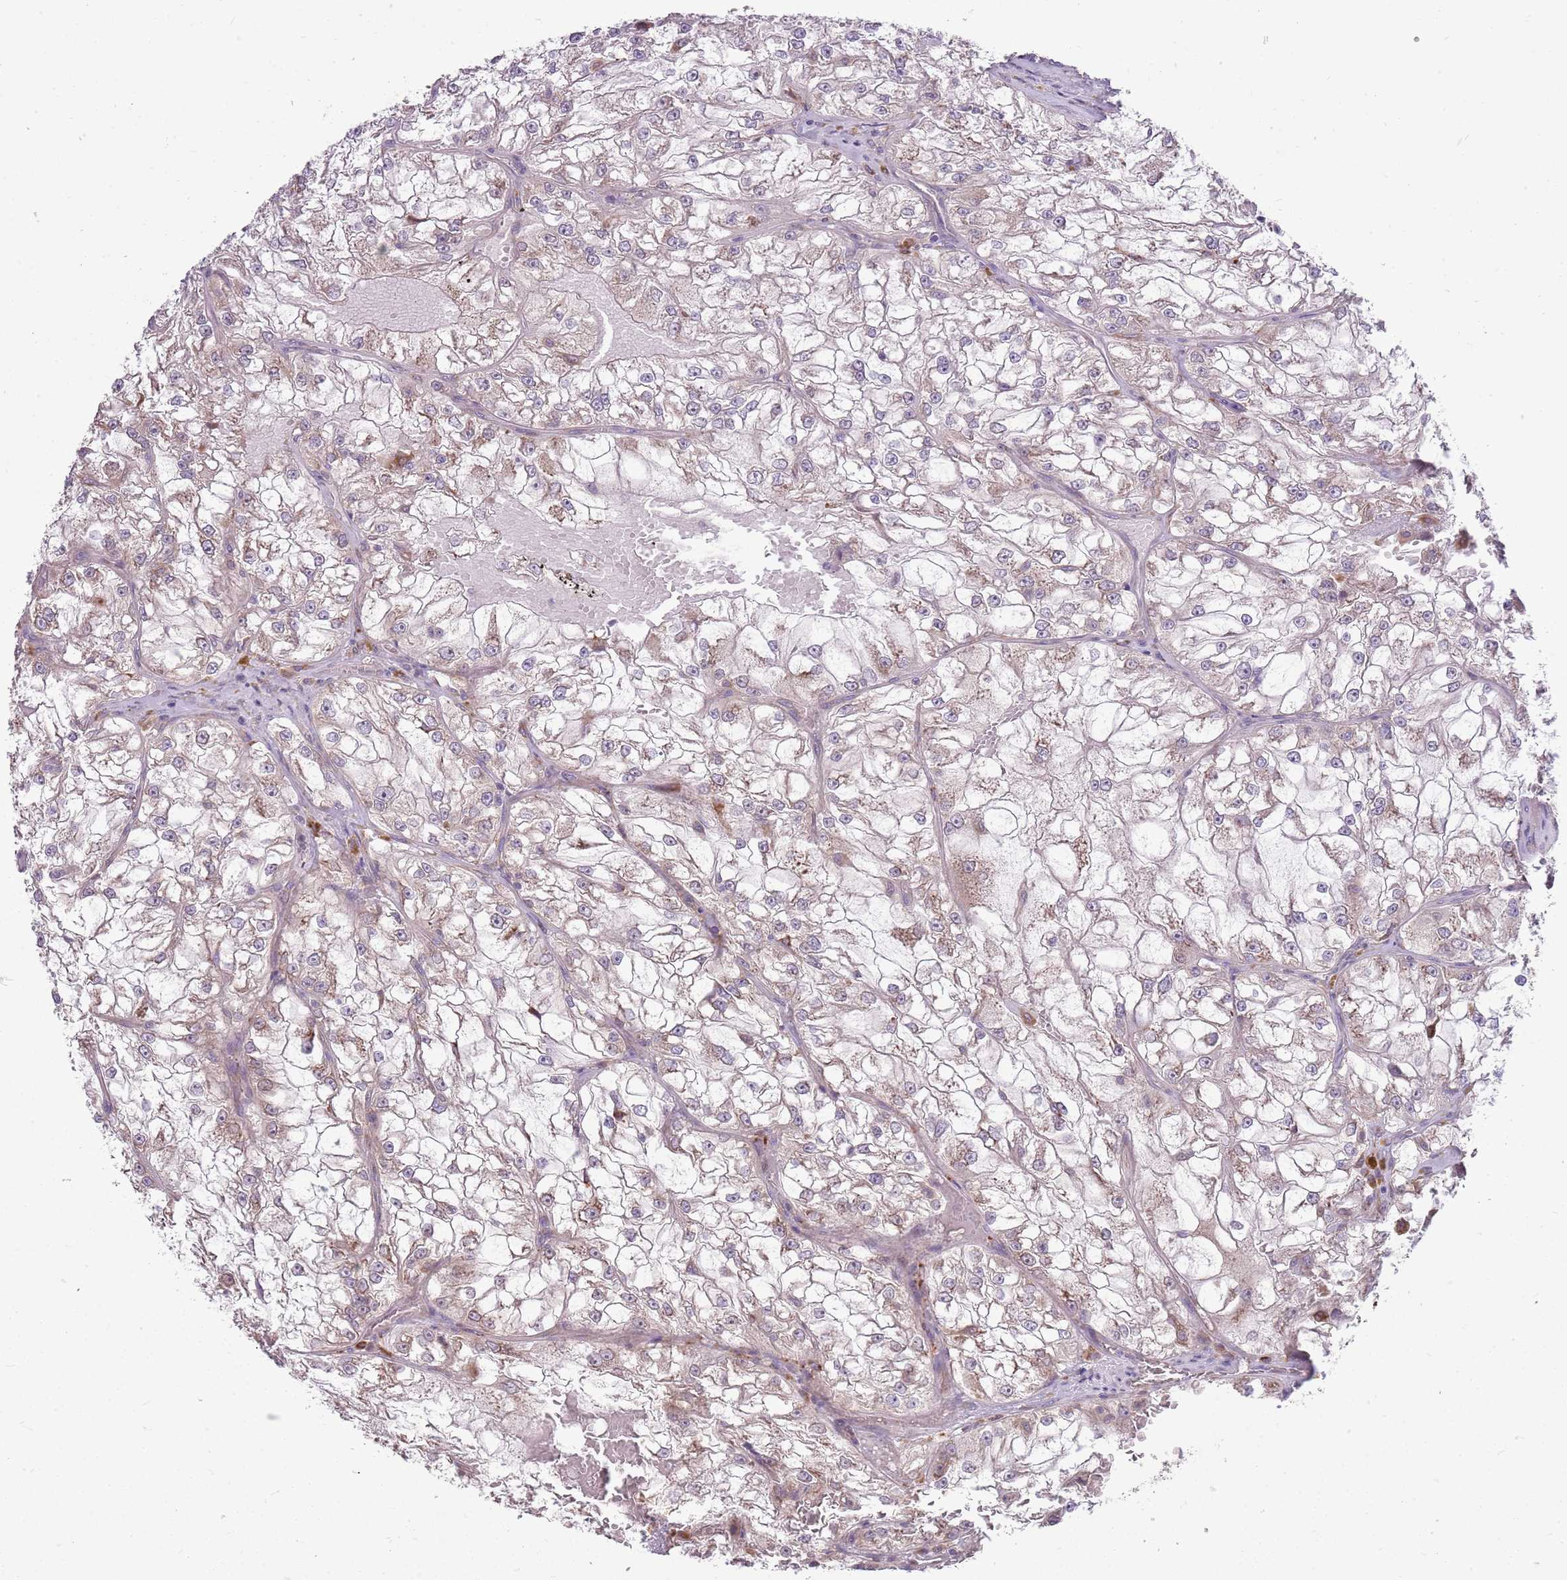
{"staining": {"intensity": "weak", "quantity": "<25%", "location": "cytoplasmic/membranous"}, "tissue": "renal cancer", "cell_type": "Tumor cells", "image_type": "cancer", "snomed": [{"axis": "morphology", "description": "Adenocarcinoma, NOS"}, {"axis": "topography", "description": "Kidney"}], "caption": "Immunohistochemistry of renal cancer (adenocarcinoma) reveals no staining in tumor cells.", "gene": "PPP1R27", "patient": {"sex": "female", "age": 72}}